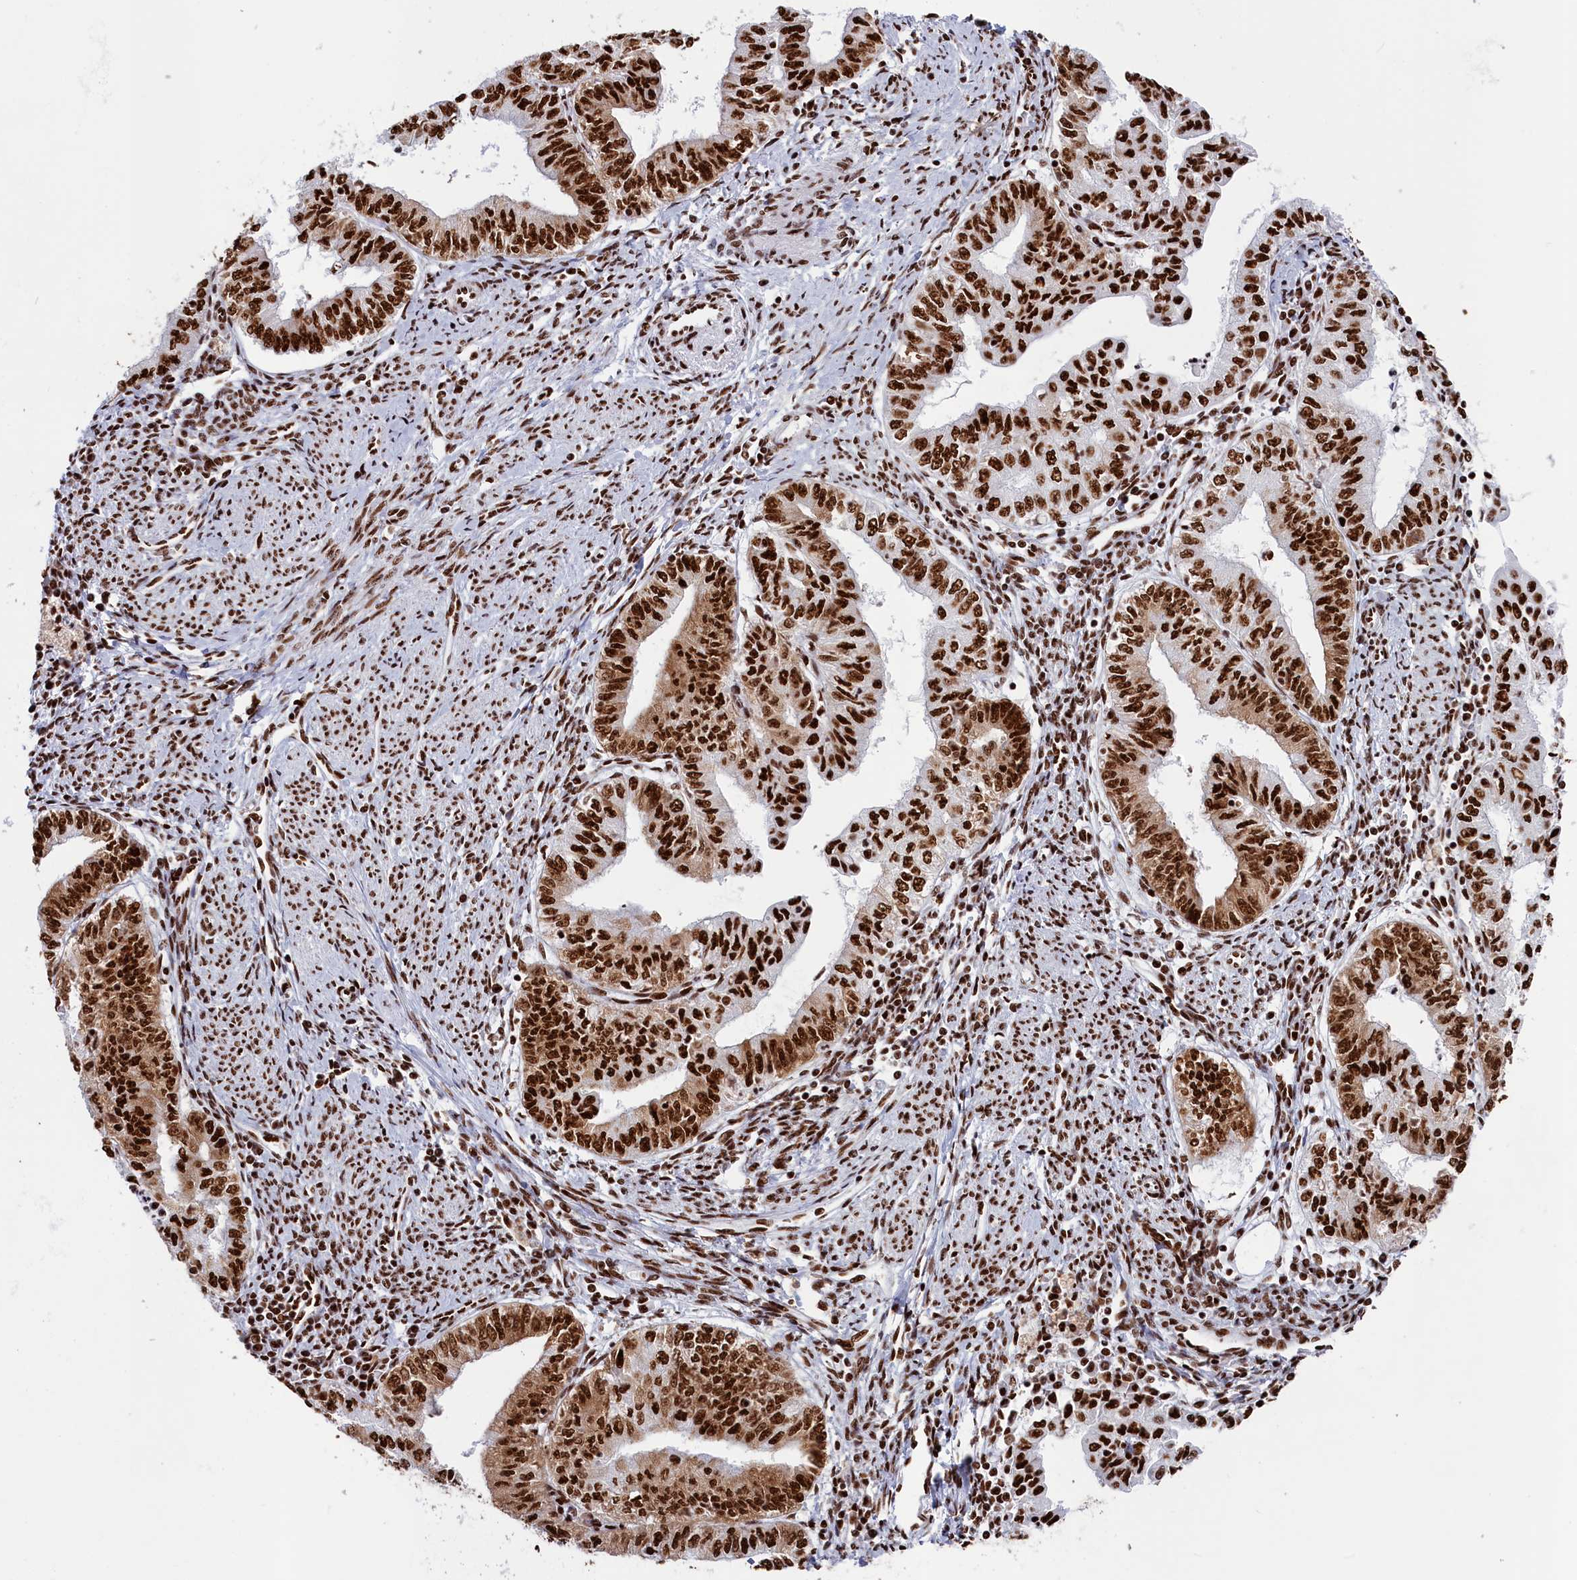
{"staining": {"intensity": "strong", "quantity": ">75%", "location": "nuclear"}, "tissue": "endometrial cancer", "cell_type": "Tumor cells", "image_type": "cancer", "snomed": [{"axis": "morphology", "description": "Adenocarcinoma, NOS"}, {"axis": "topography", "description": "Endometrium"}], "caption": "Endometrial cancer was stained to show a protein in brown. There is high levels of strong nuclear staining in about >75% of tumor cells.", "gene": "SNRNP70", "patient": {"sex": "female", "age": 66}}